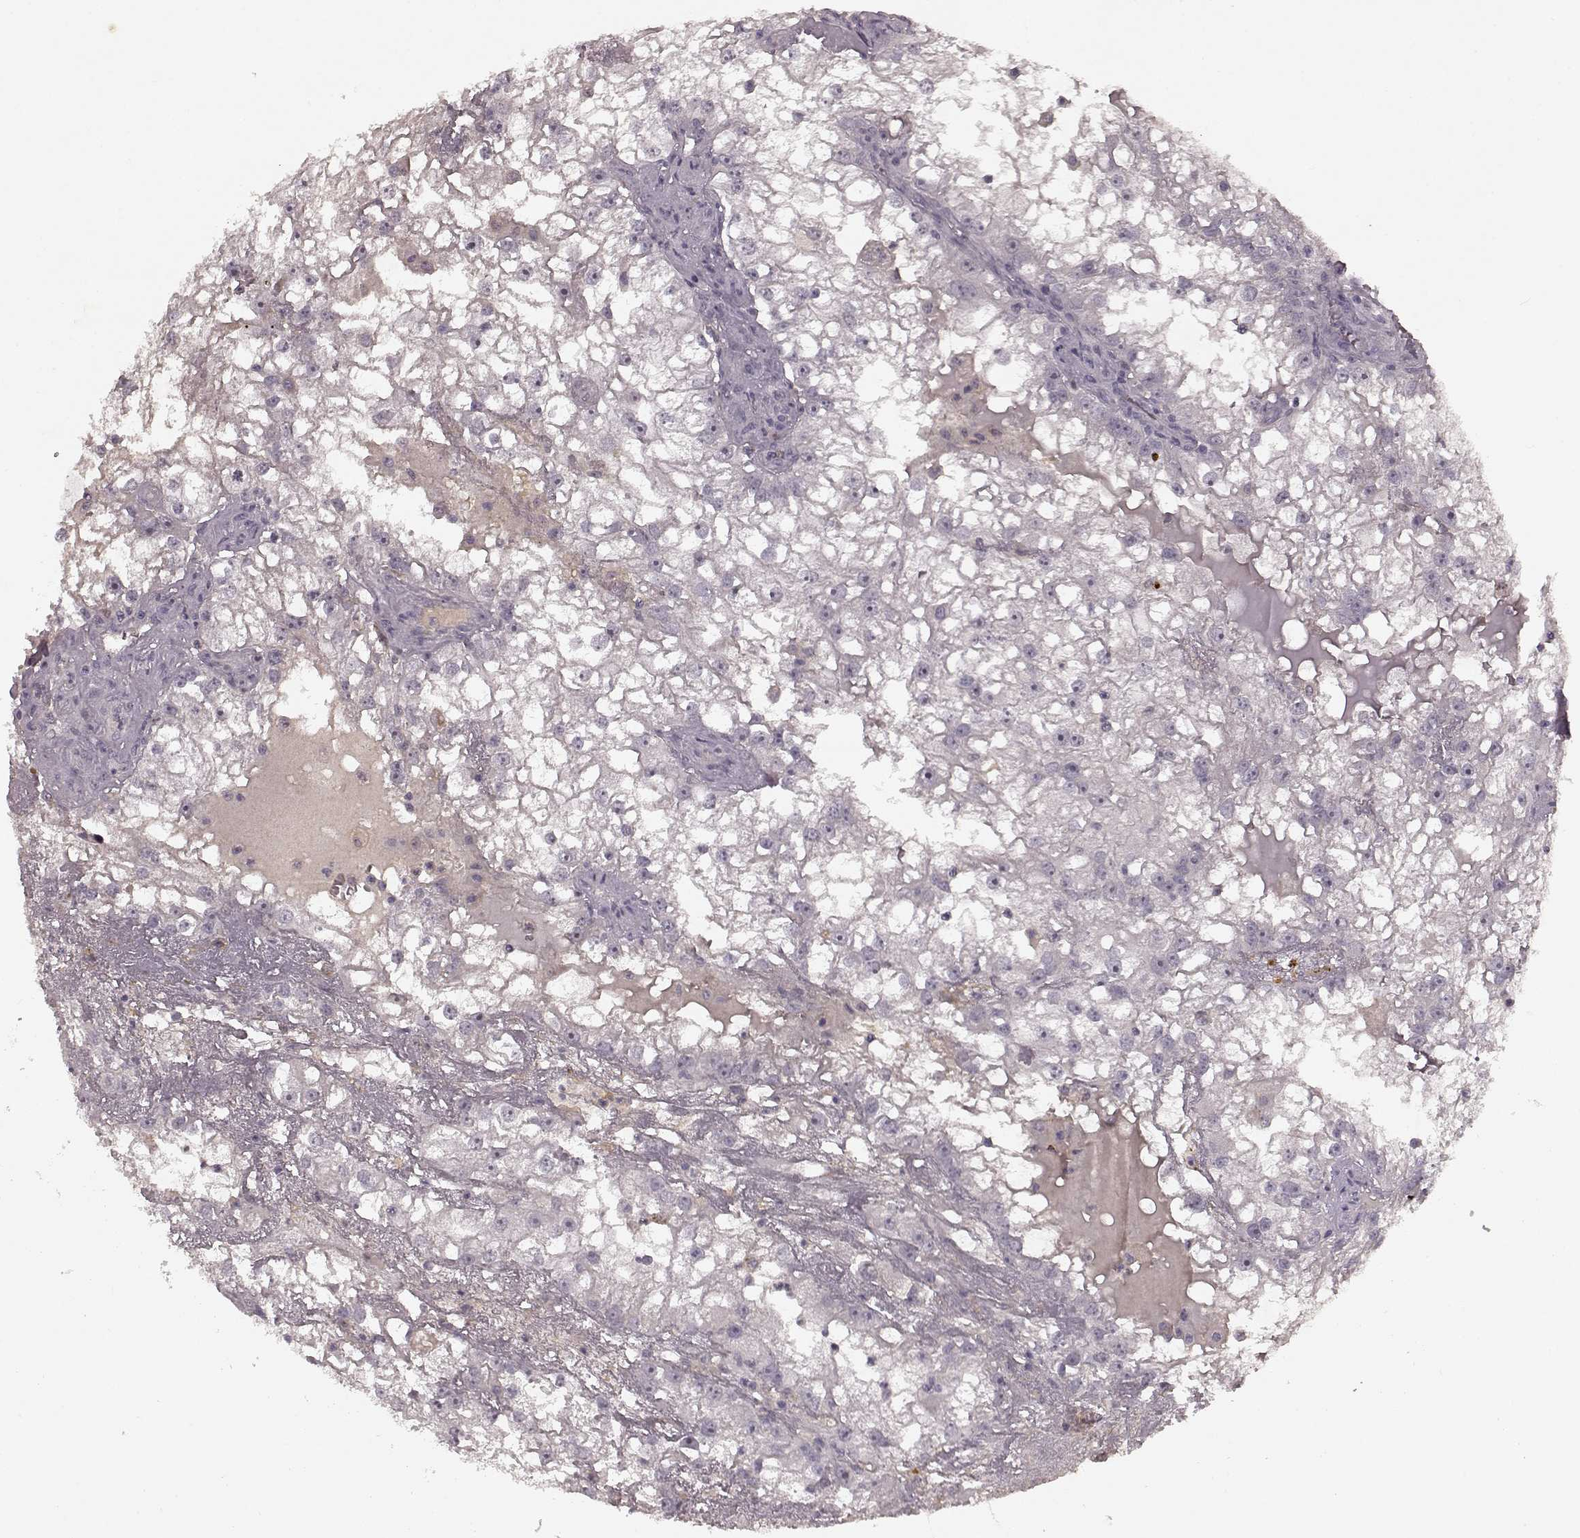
{"staining": {"intensity": "negative", "quantity": "none", "location": "none"}, "tissue": "renal cancer", "cell_type": "Tumor cells", "image_type": "cancer", "snomed": [{"axis": "morphology", "description": "Adenocarcinoma, NOS"}, {"axis": "topography", "description": "Kidney"}], "caption": "DAB immunohistochemical staining of renal cancer demonstrates no significant expression in tumor cells.", "gene": "SLC22A18", "patient": {"sex": "male", "age": 59}}